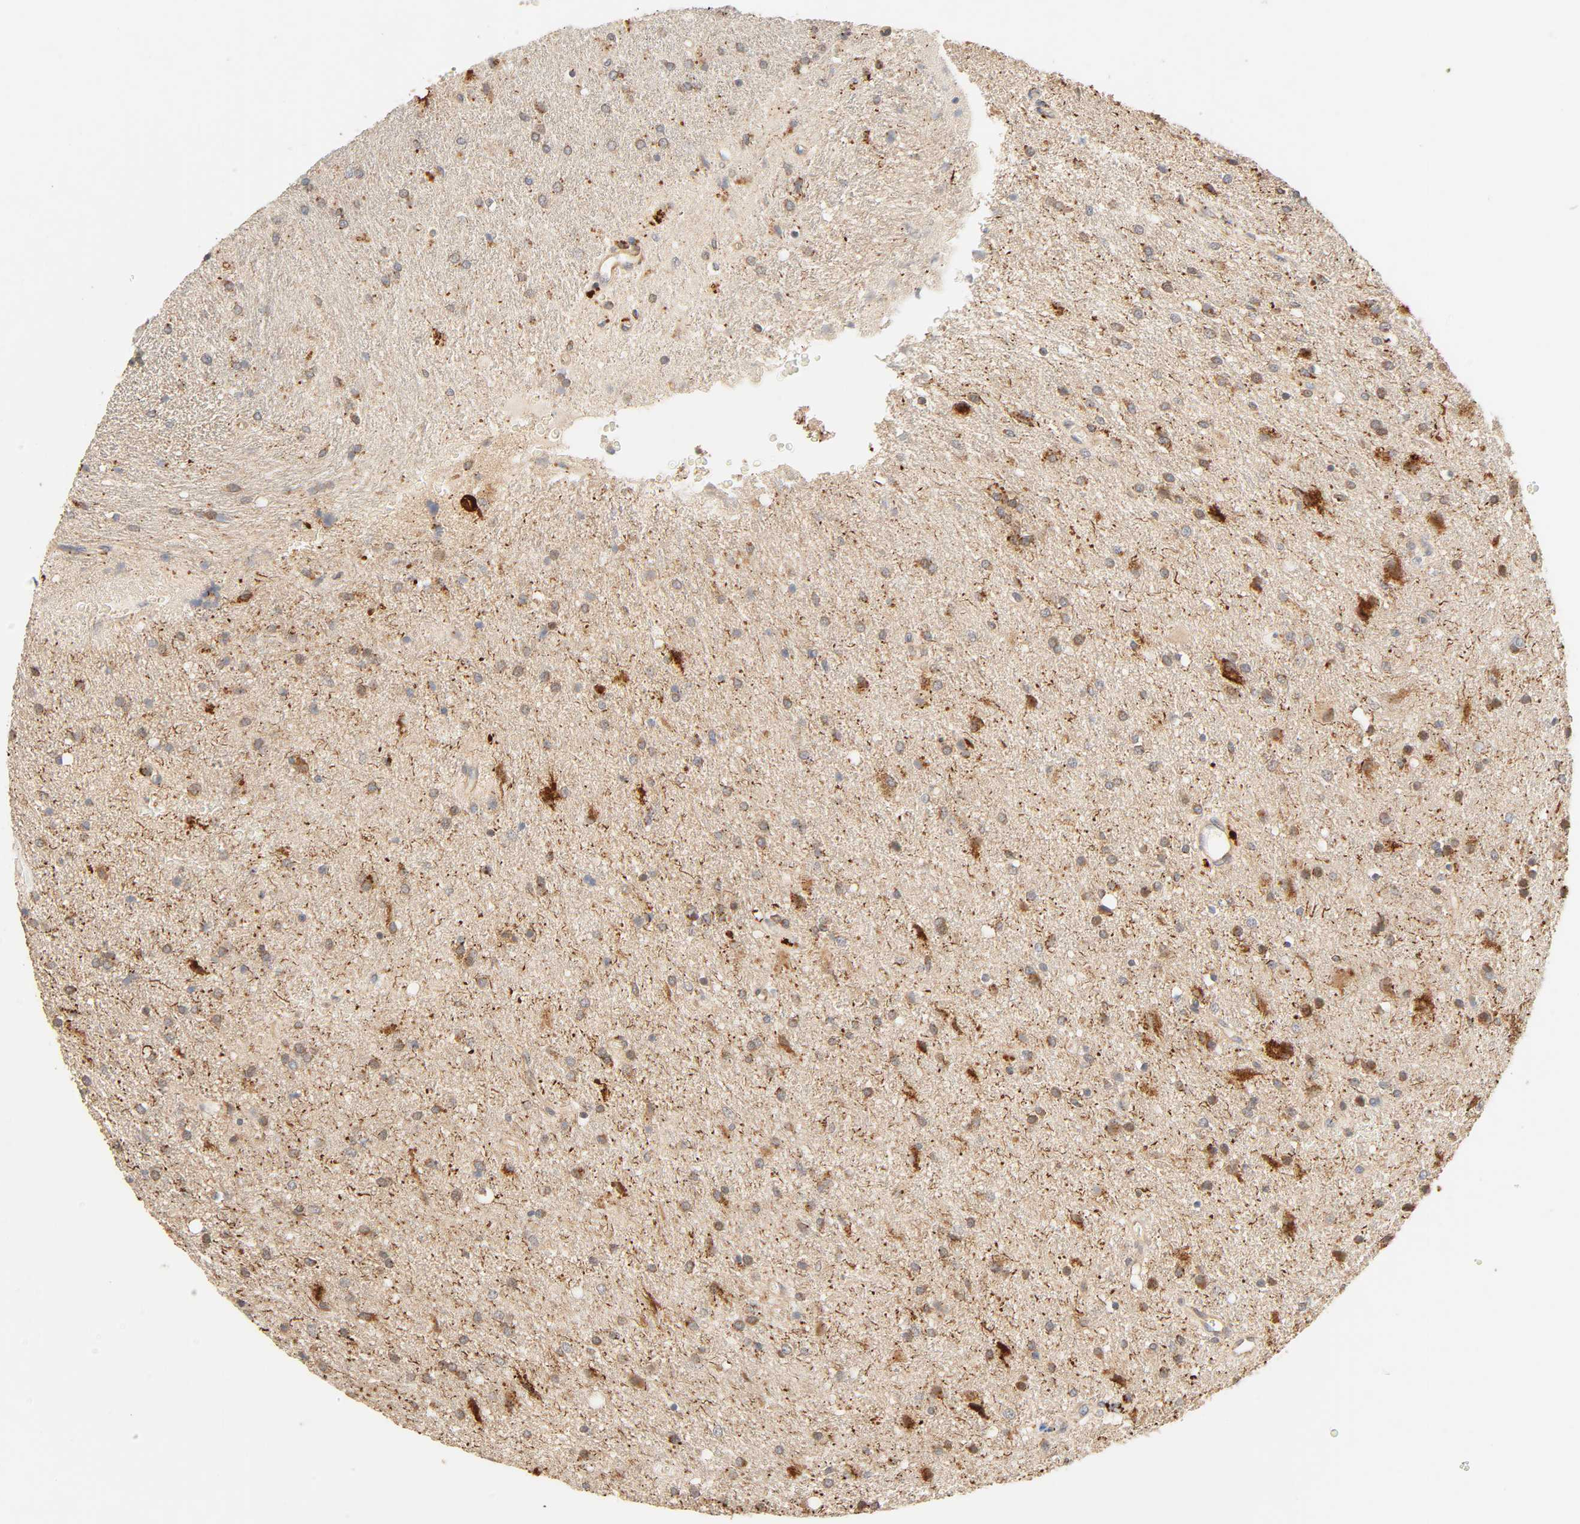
{"staining": {"intensity": "moderate", "quantity": ">75%", "location": "cytoplasmic/membranous"}, "tissue": "glioma", "cell_type": "Tumor cells", "image_type": "cancer", "snomed": [{"axis": "morphology", "description": "Normal tissue, NOS"}, {"axis": "morphology", "description": "Glioma, malignant, High grade"}, {"axis": "topography", "description": "Cerebral cortex"}], "caption": "Immunohistochemical staining of human glioma shows moderate cytoplasmic/membranous protein staining in approximately >75% of tumor cells. (brown staining indicates protein expression, while blue staining denotes nuclei).", "gene": "MAPK6", "patient": {"sex": "male", "age": 56}}